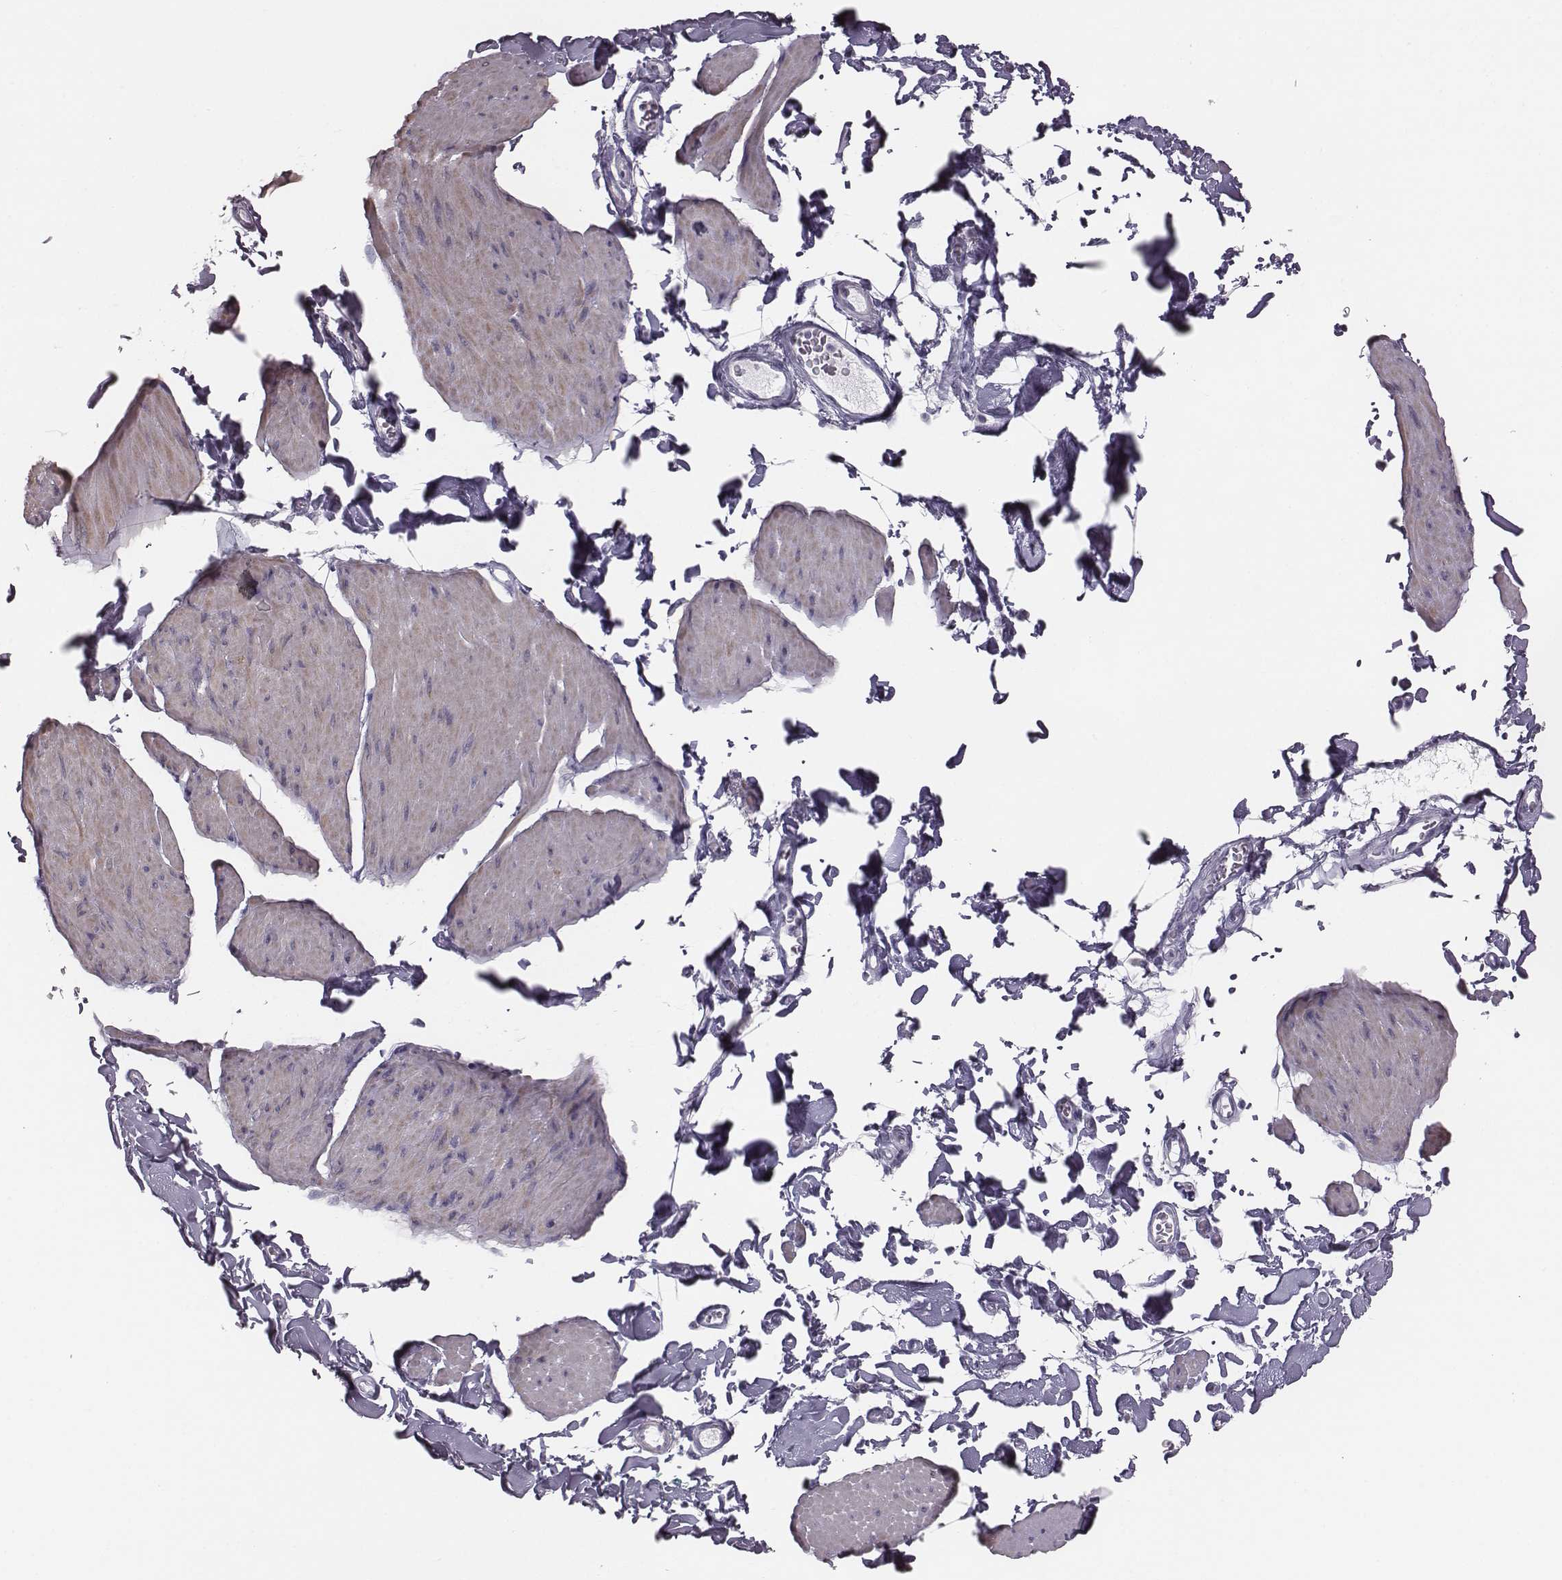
{"staining": {"intensity": "negative", "quantity": "none", "location": "none"}, "tissue": "smooth muscle", "cell_type": "Smooth muscle cells", "image_type": "normal", "snomed": [{"axis": "morphology", "description": "Normal tissue, NOS"}, {"axis": "topography", "description": "Adipose tissue"}, {"axis": "topography", "description": "Smooth muscle"}, {"axis": "topography", "description": "Peripheral nerve tissue"}], "caption": "Smooth muscle was stained to show a protein in brown. There is no significant expression in smooth muscle cells. (Stains: DAB IHC with hematoxylin counter stain, Microscopy: brightfield microscopy at high magnification).", "gene": "CRISP1", "patient": {"sex": "male", "age": 83}}